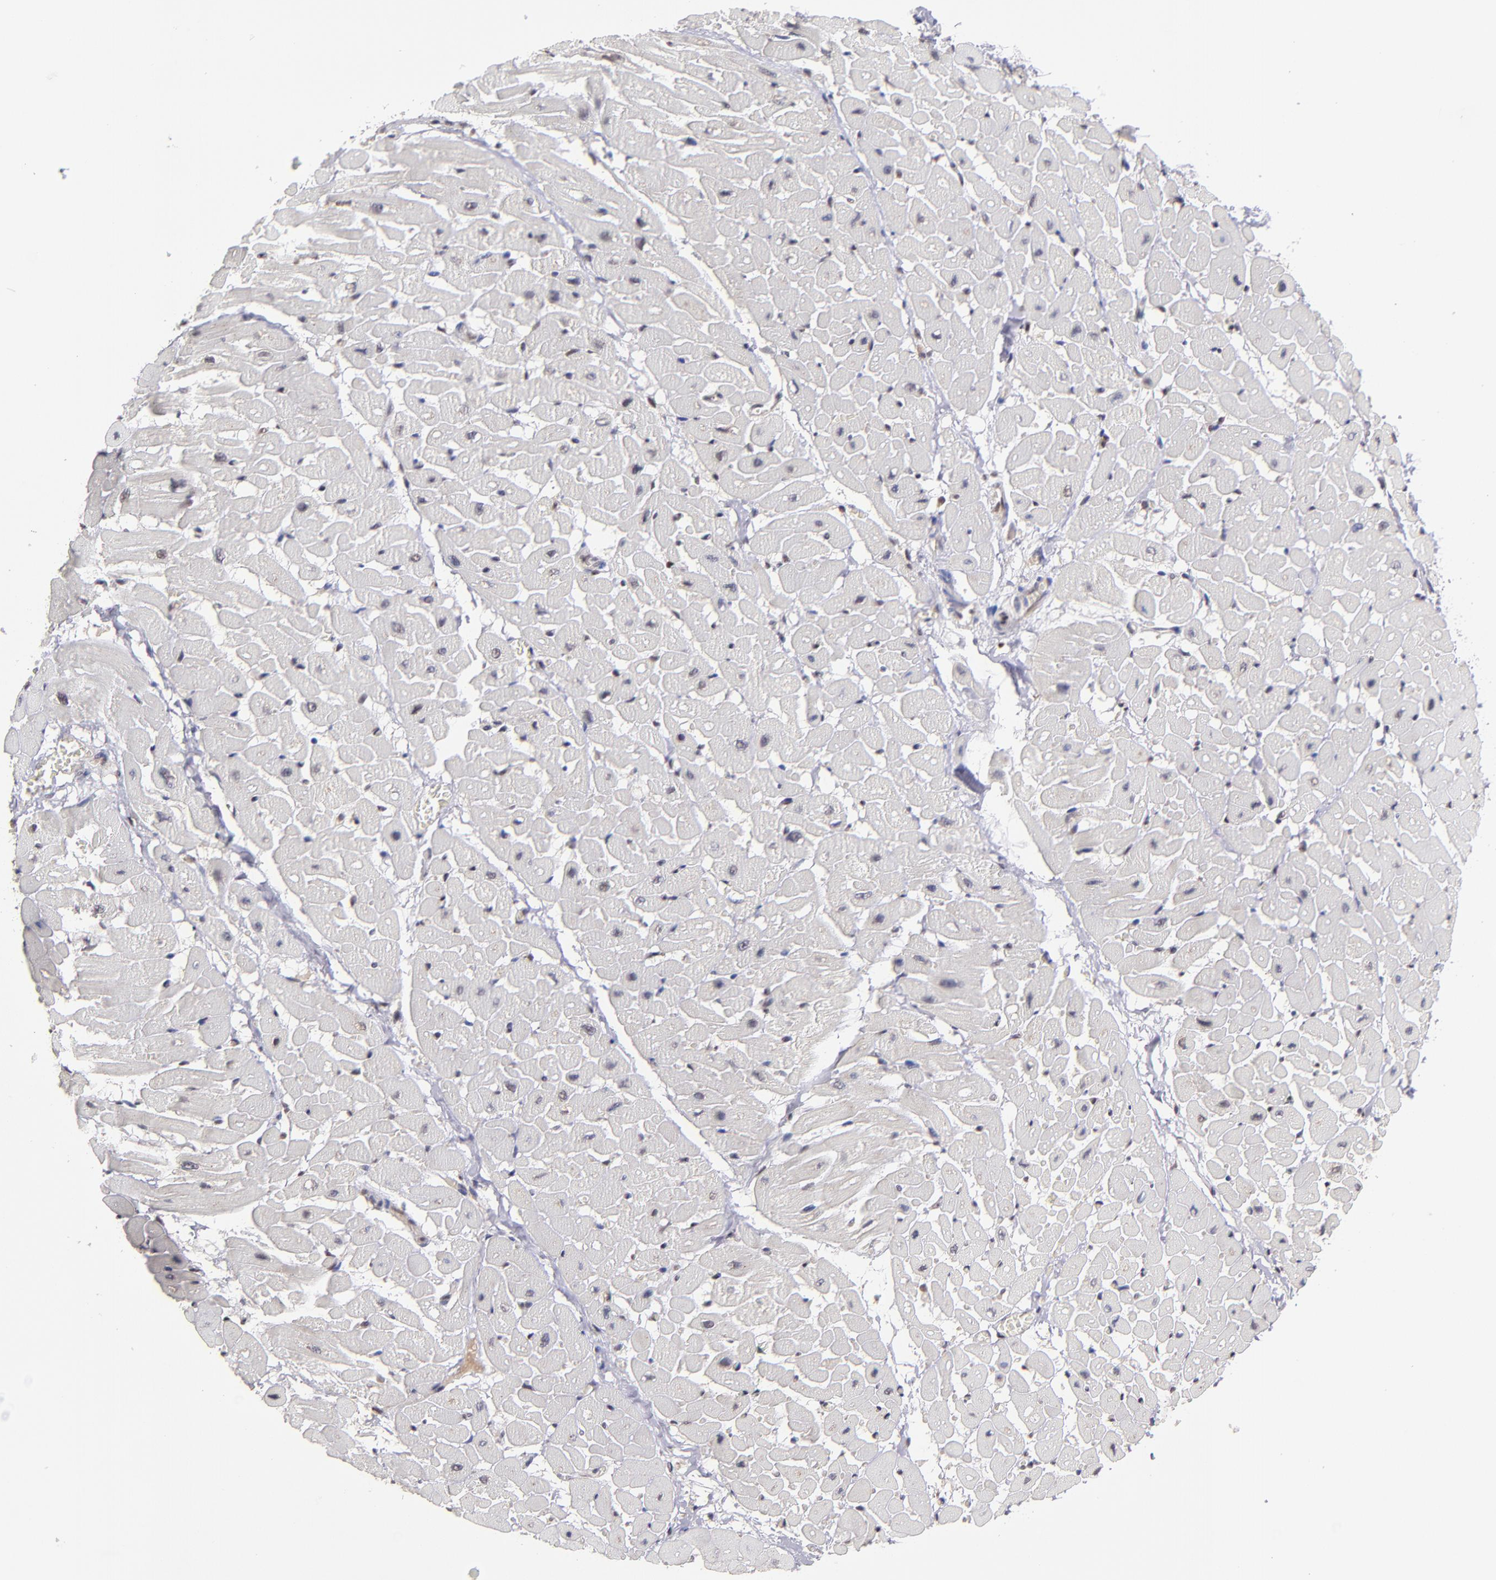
{"staining": {"intensity": "moderate", "quantity": "<25%", "location": "nuclear"}, "tissue": "heart muscle", "cell_type": "Cardiomyocytes", "image_type": "normal", "snomed": [{"axis": "morphology", "description": "Normal tissue, NOS"}, {"axis": "topography", "description": "Heart"}], "caption": "Immunohistochemistry (IHC) staining of unremarkable heart muscle, which shows low levels of moderate nuclear positivity in about <25% of cardiomyocytes indicating moderate nuclear protein staining. The staining was performed using DAB (3,3'-diaminobenzidine) (brown) for protein detection and nuclei were counterstained in hematoxylin (blue).", "gene": "EP300", "patient": {"sex": "male", "age": 45}}